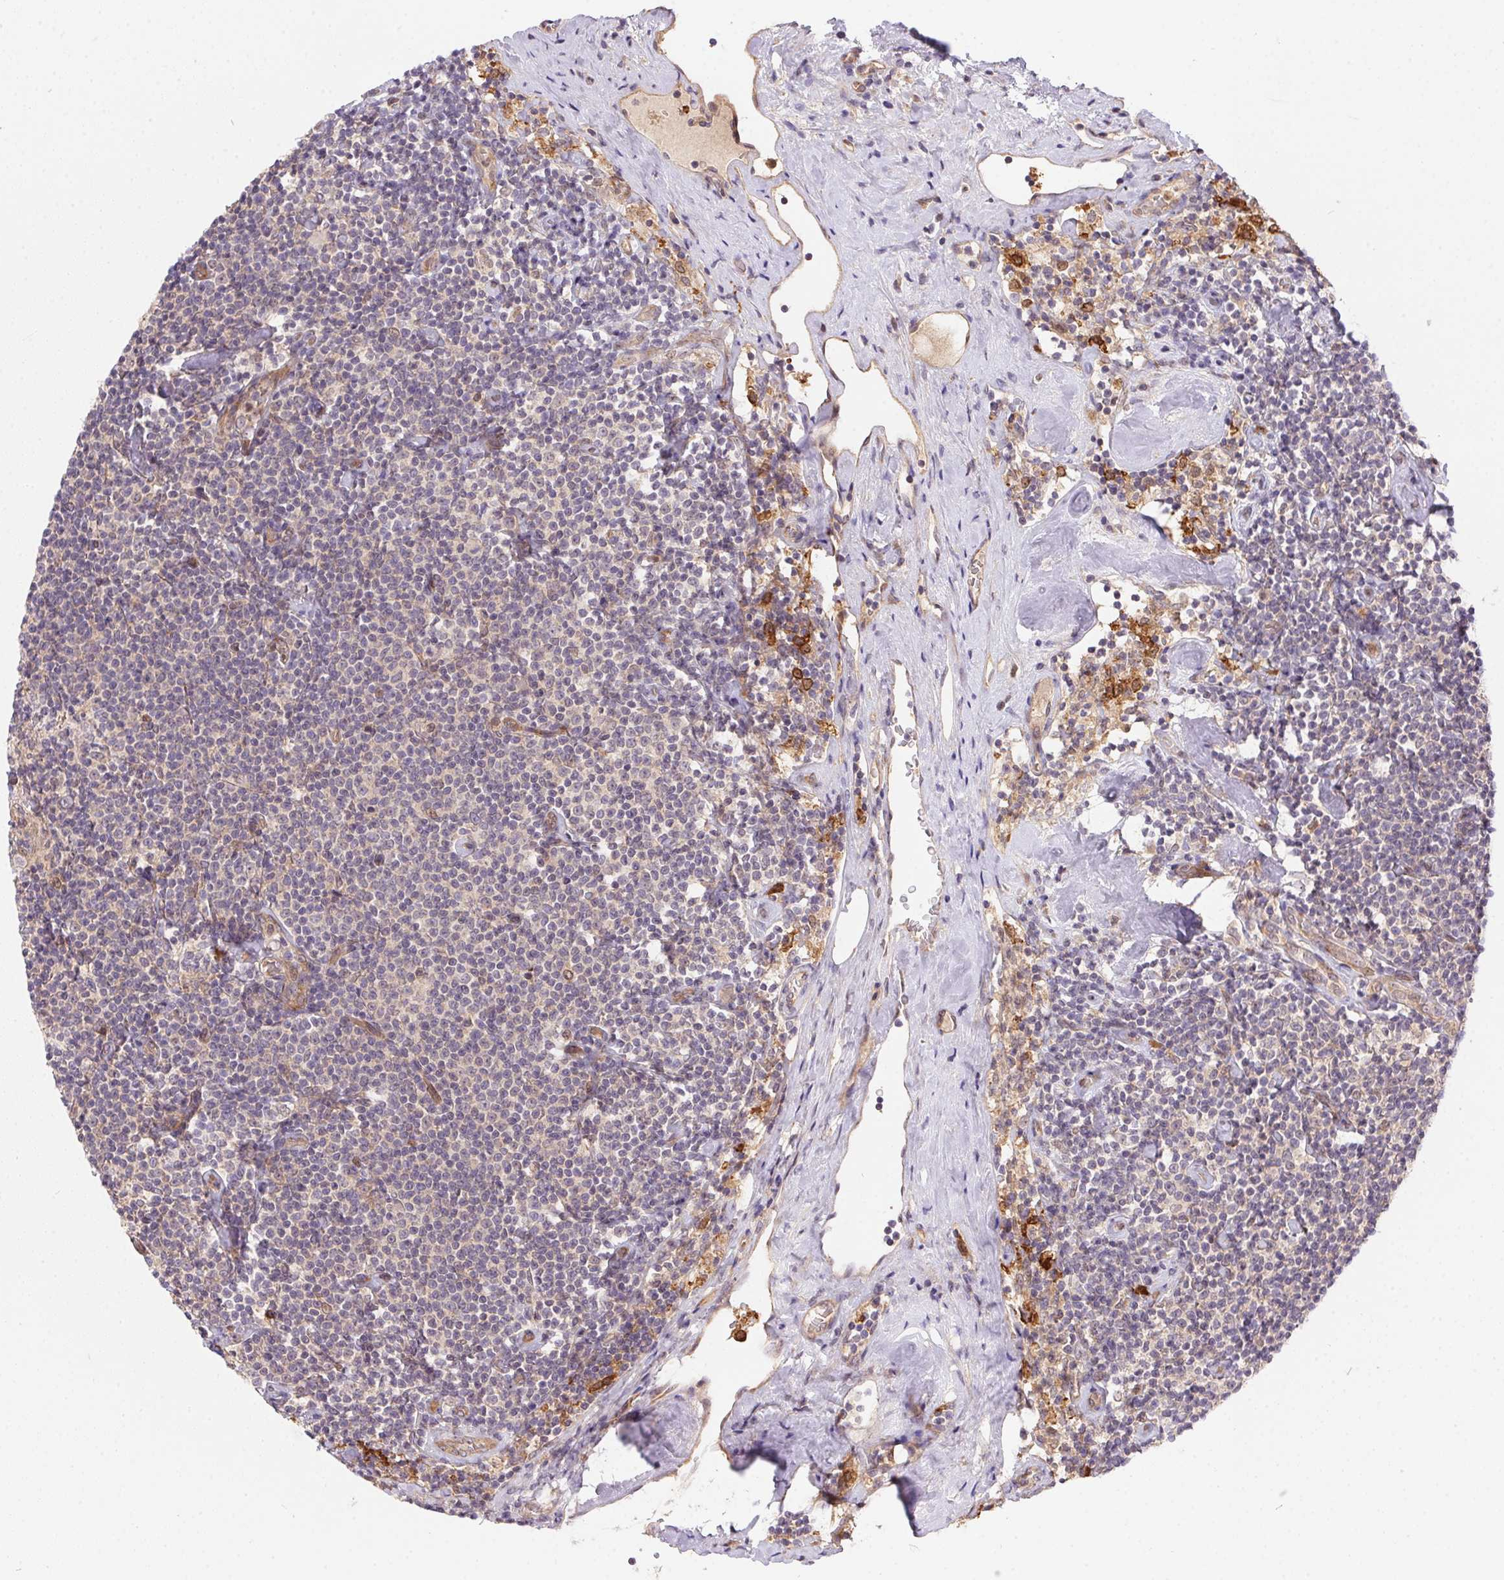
{"staining": {"intensity": "negative", "quantity": "none", "location": "none"}, "tissue": "lymphoma", "cell_type": "Tumor cells", "image_type": "cancer", "snomed": [{"axis": "morphology", "description": "Malignant lymphoma, non-Hodgkin's type, Low grade"}, {"axis": "topography", "description": "Lymph node"}], "caption": "There is no significant staining in tumor cells of lymphoma.", "gene": "NUDT16", "patient": {"sex": "male", "age": 81}}